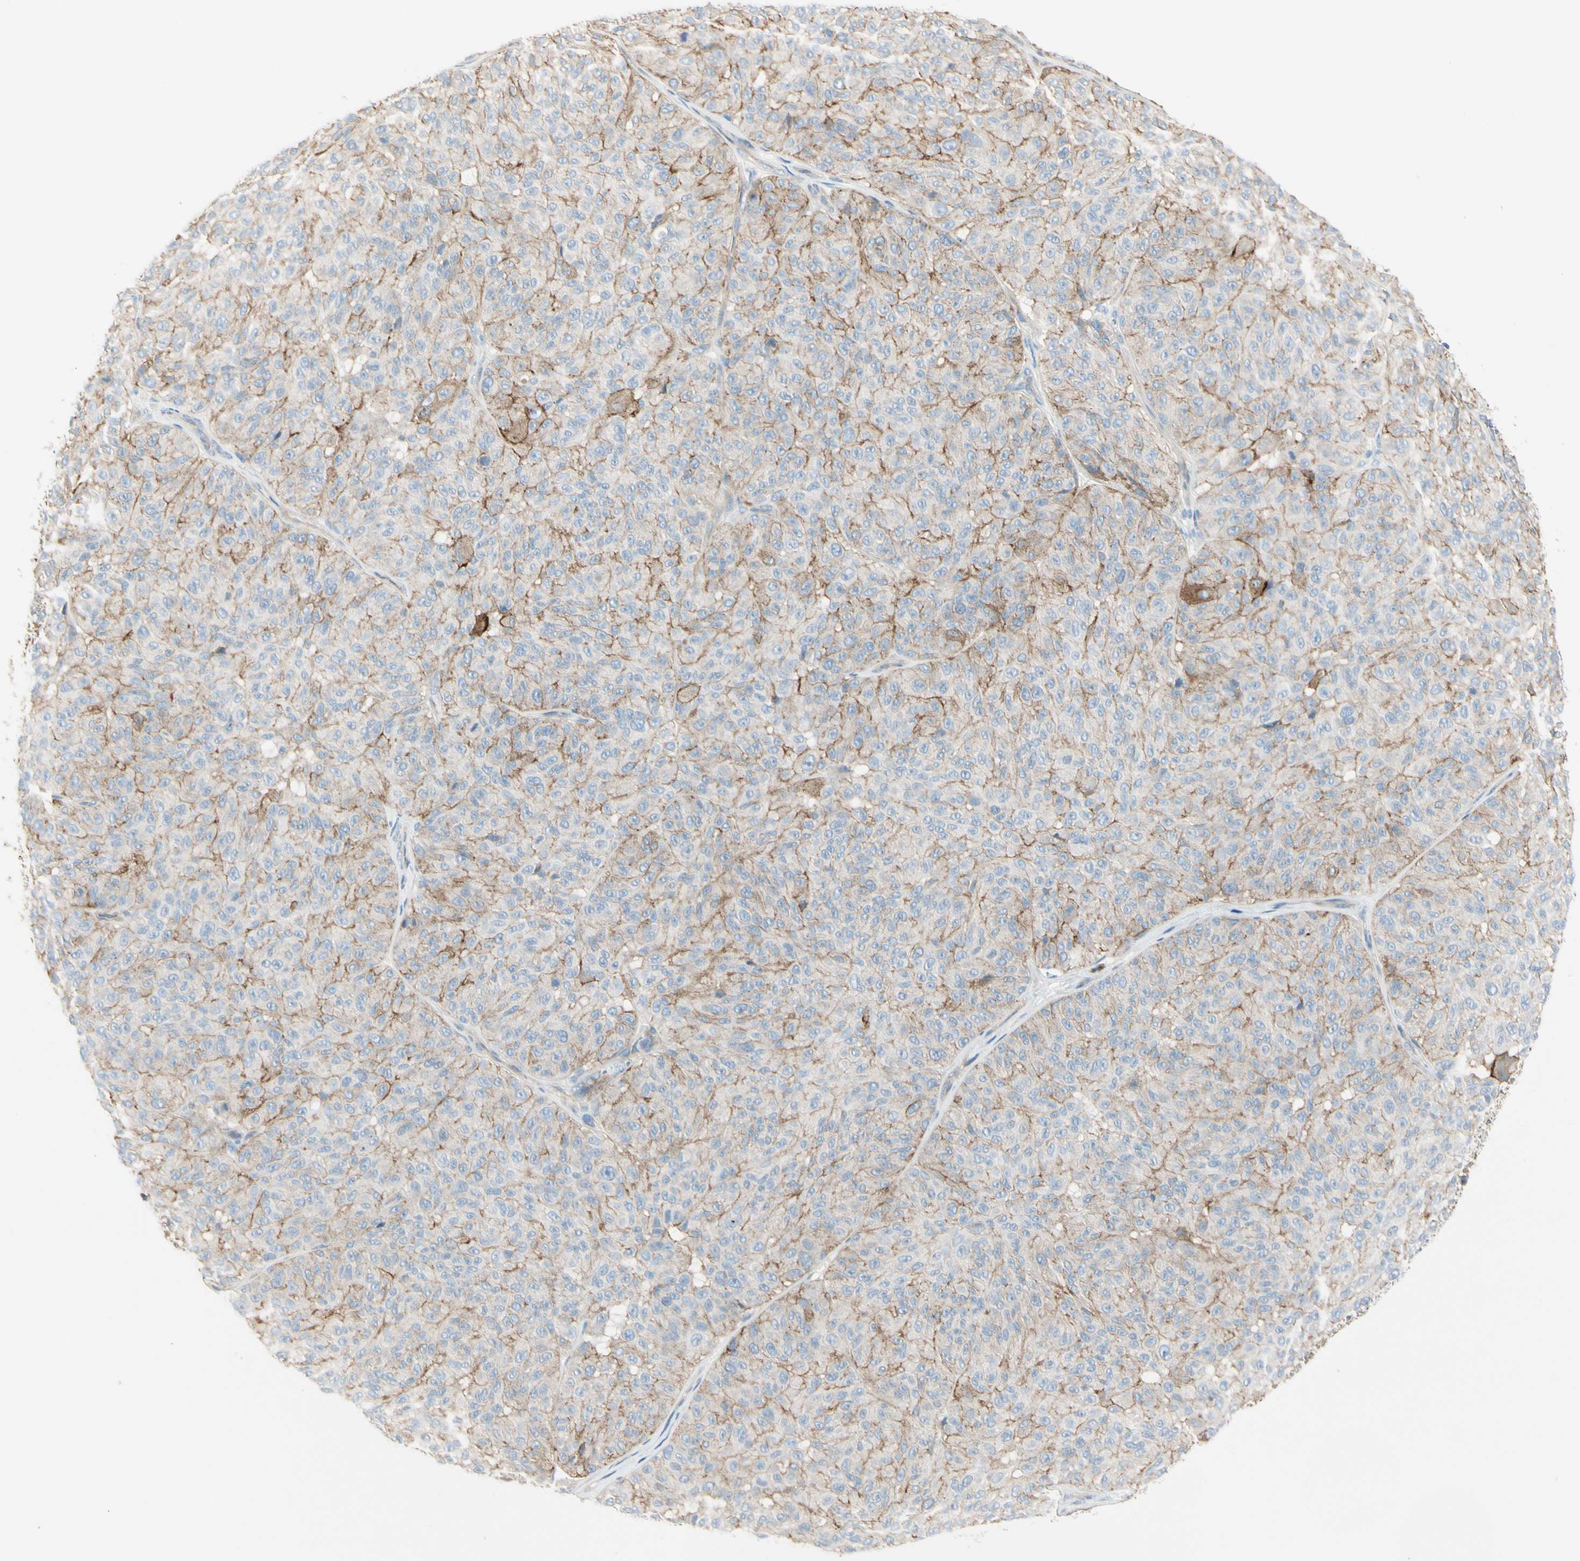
{"staining": {"intensity": "moderate", "quantity": "25%-75%", "location": "cytoplasmic/membranous"}, "tissue": "melanoma", "cell_type": "Tumor cells", "image_type": "cancer", "snomed": [{"axis": "morphology", "description": "Malignant melanoma, NOS"}, {"axis": "topography", "description": "Skin"}], "caption": "A medium amount of moderate cytoplasmic/membranous expression is identified in approximately 25%-75% of tumor cells in melanoma tissue.", "gene": "ITGA3", "patient": {"sex": "female", "age": 46}}